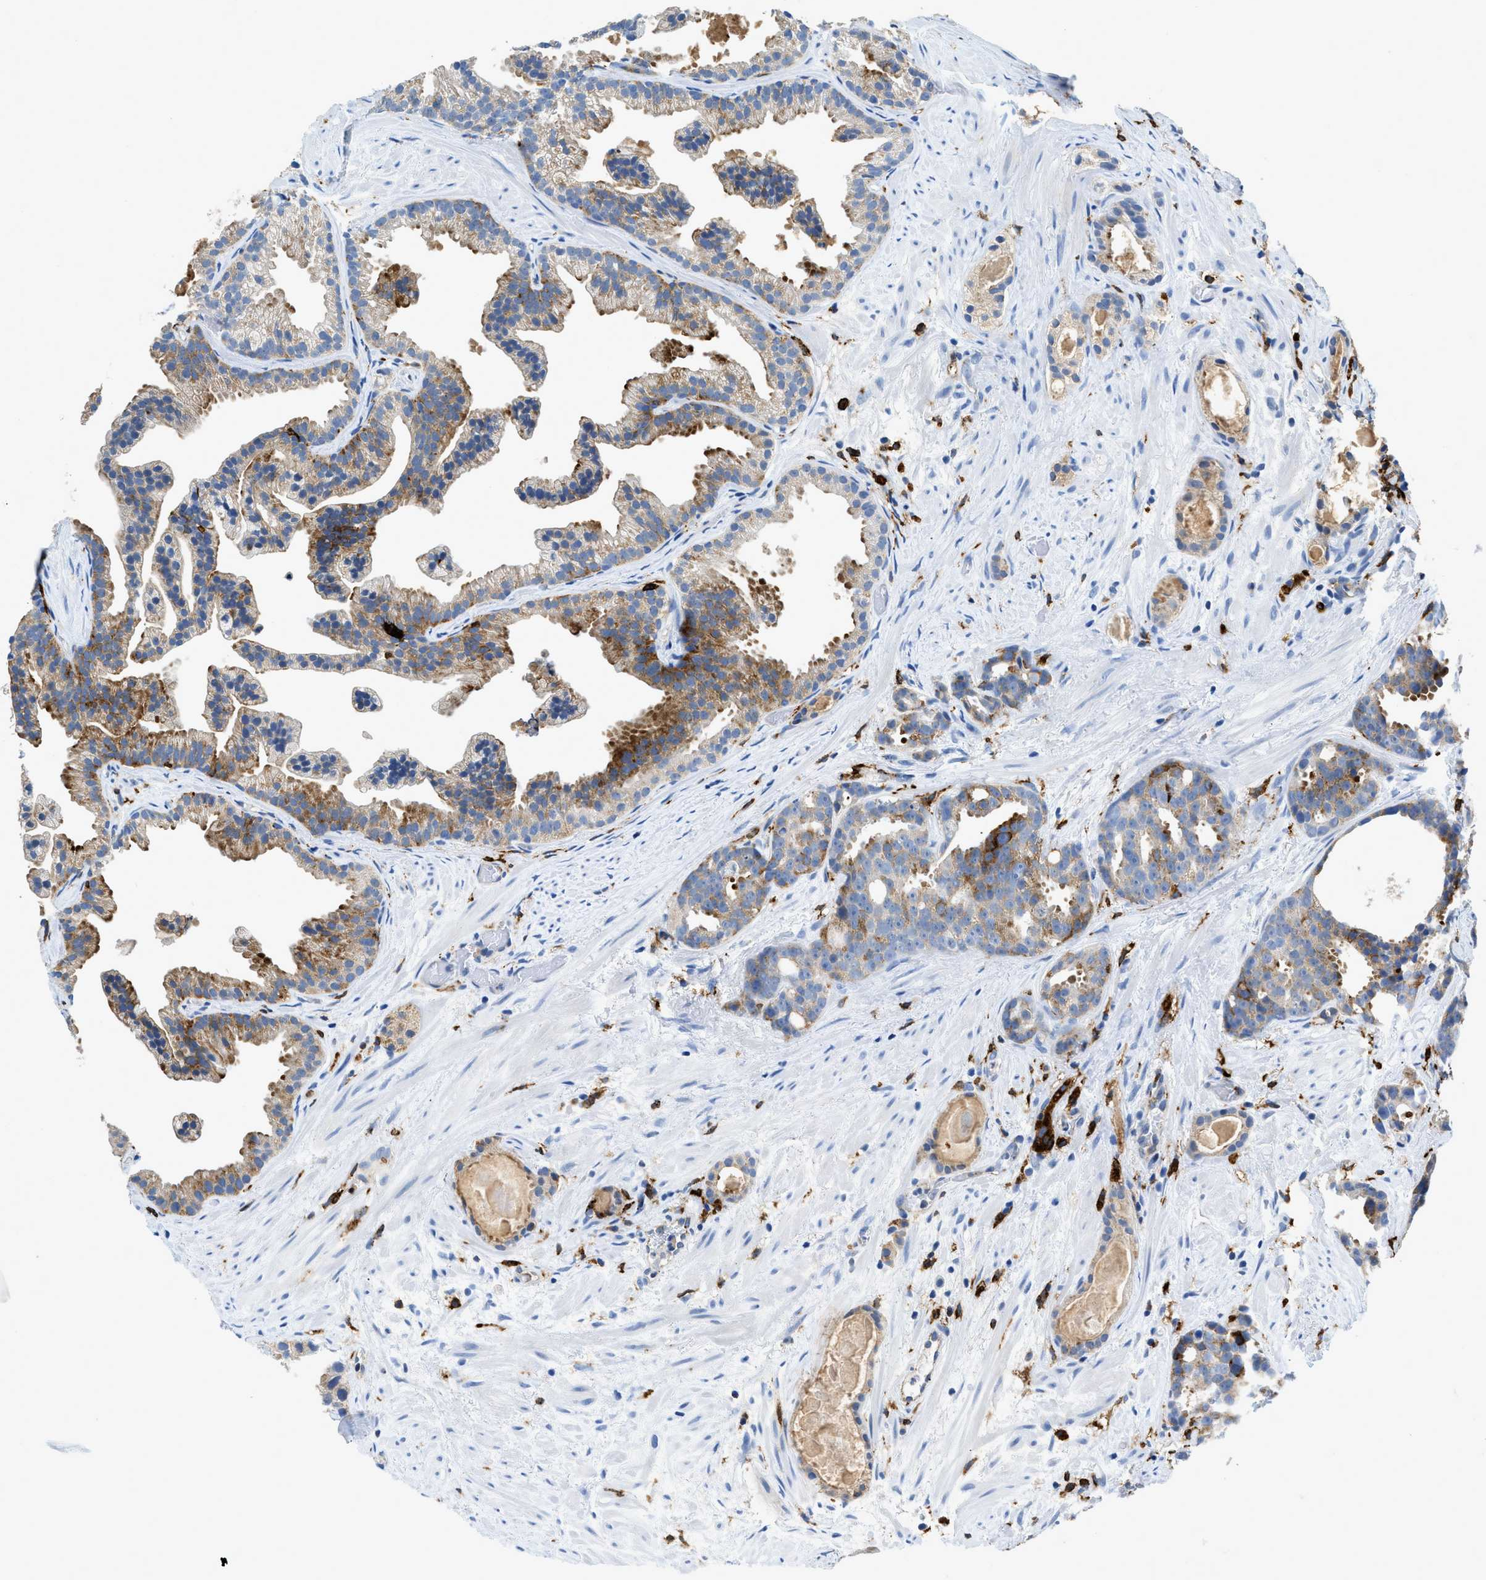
{"staining": {"intensity": "moderate", "quantity": "25%-75%", "location": "cytoplasmic/membranous"}, "tissue": "prostate cancer", "cell_type": "Tumor cells", "image_type": "cancer", "snomed": [{"axis": "morphology", "description": "Adenocarcinoma, Low grade"}, {"axis": "topography", "description": "Prostate"}], "caption": "IHC photomicrograph of prostate cancer (adenocarcinoma (low-grade)) stained for a protein (brown), which demonstrates medium levels of moderate cytoplasmic/membranous staining in approximately 25%-75% of tumor cells.", "gene": "CD226", "patient": {"sex": "male", "age": 89}}